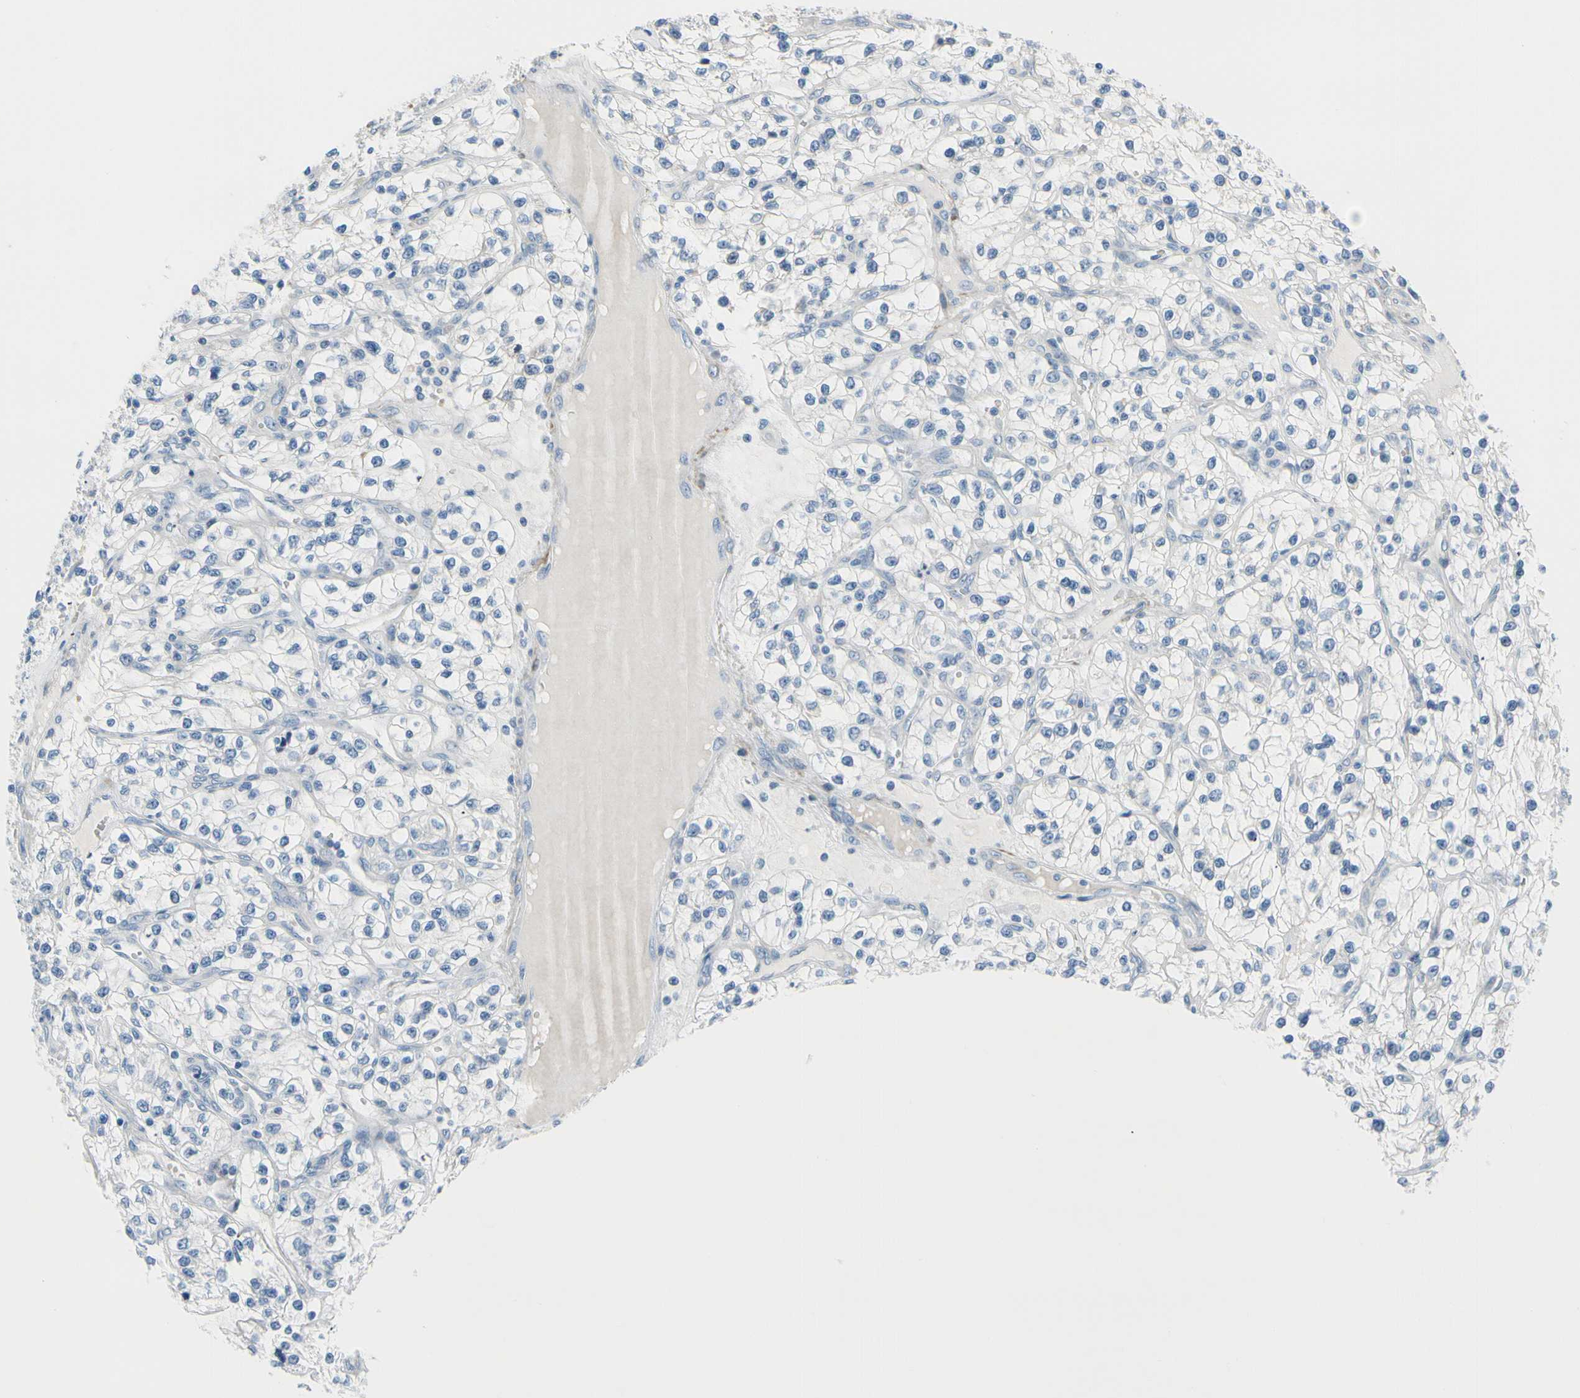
{"staining": {"intensity": "negative", "quantity": "none", "location": "none"}, "tissue": "renal cancer", "cell_type": "Tumor cells", "image_type": "cancer", "snomed": [{"axis": "morphology", "description": "Adenocarcinoma, NOS"}, {"axis": "topography", "description": "Kidney"}], "caption": "Immunohistochemistry (IHC) photomicrograph of renal cancer stained for a protein (brown), which displays no staining in tumor cells. (Brightfield microscopy of DAB (3,3'-diaminobenzidine) immunohistochemistry (IHC) at high magnification).", "gene": "FCER2", "patient": {"sex": "female", "age": 57}}